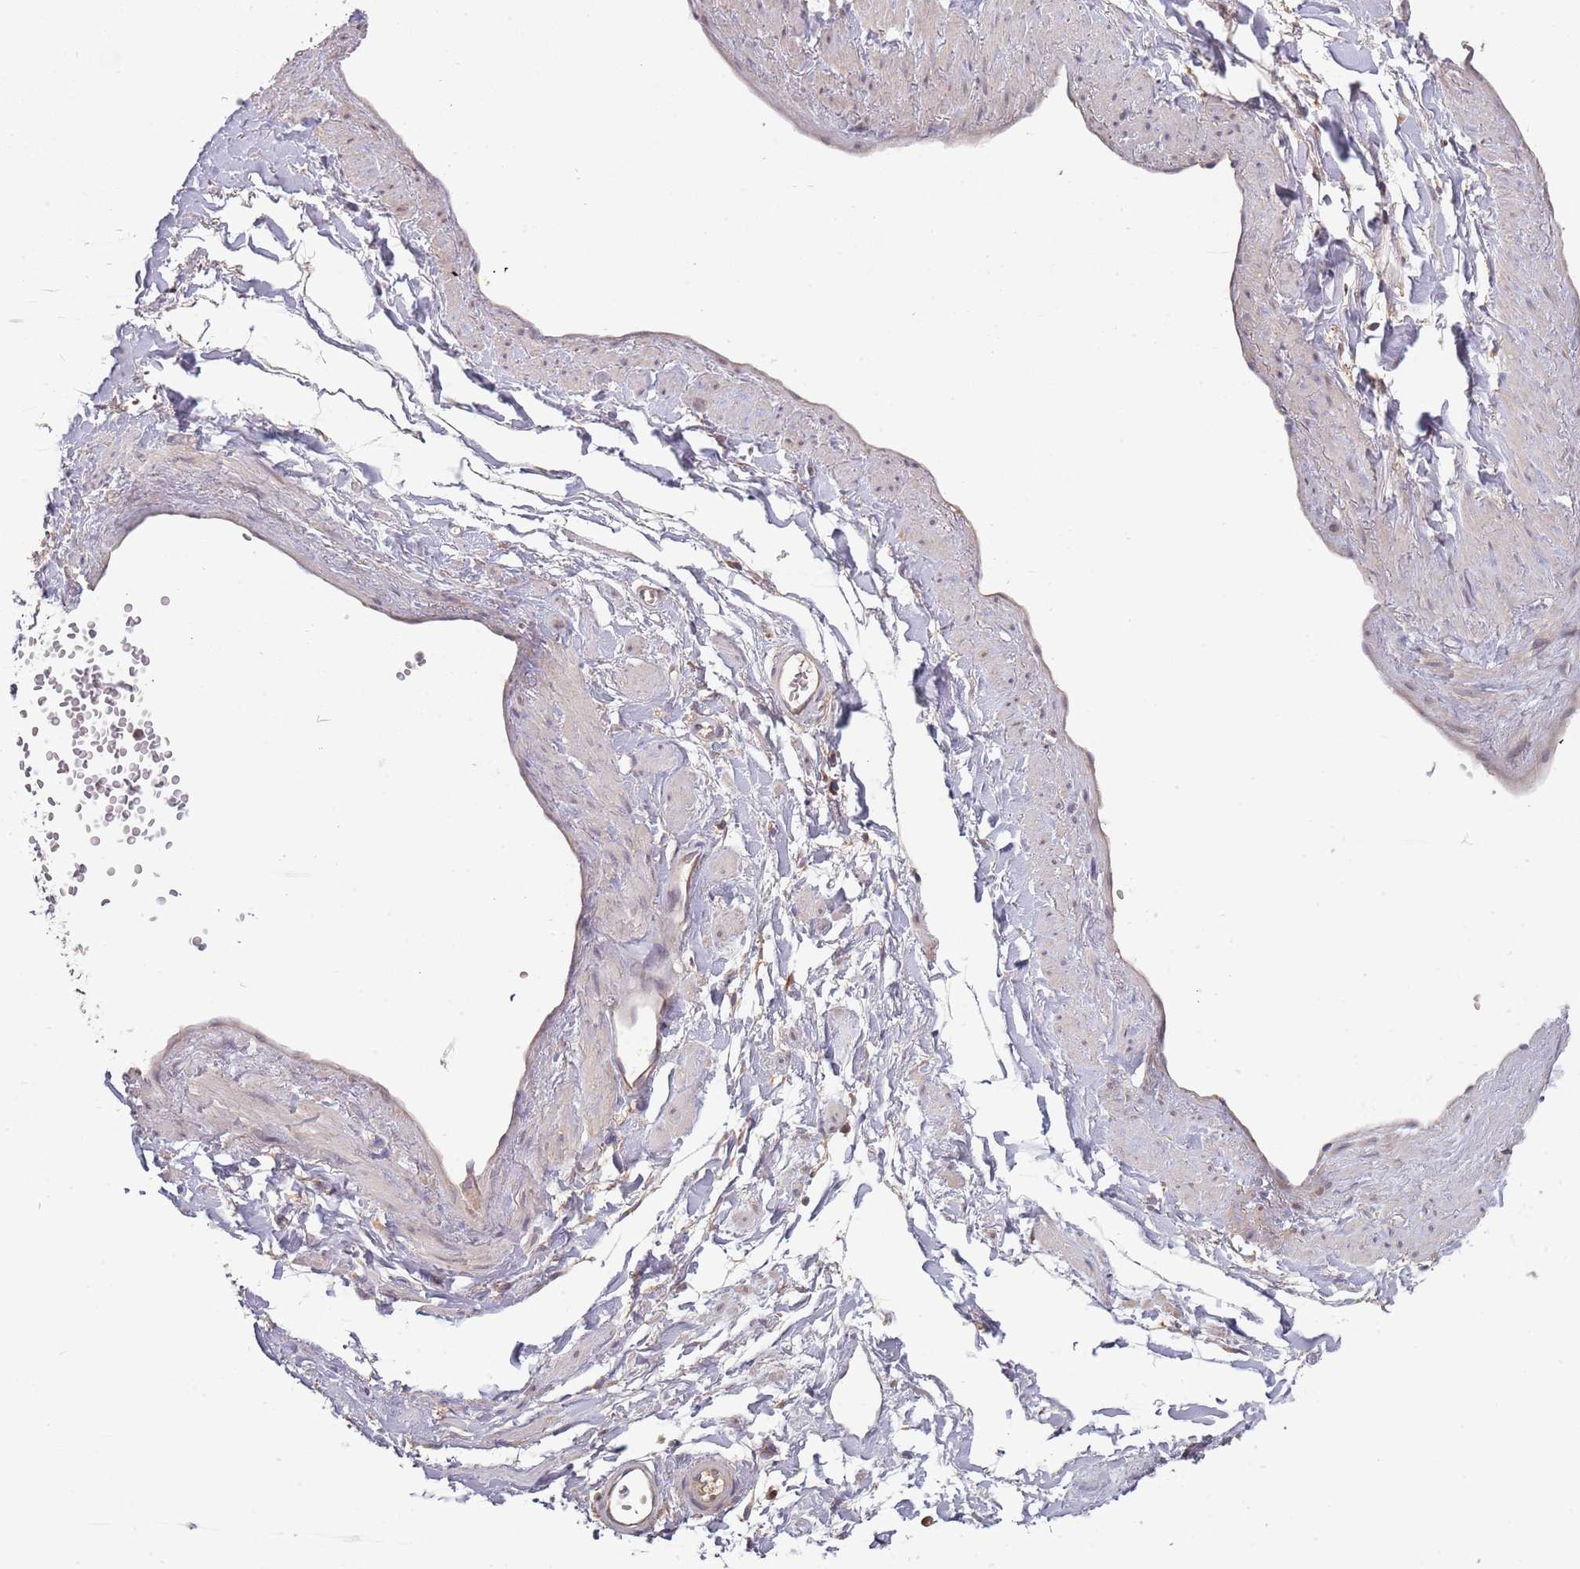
{"staining": {"intensity": "moderate", "quantity": "25%-75%", "location": "cytoplasmic/membranous"}, "tissue": "soft tissue", "cell_type": "Chondrocytes", "image_type": "normal", "snomed": [{"axis": "morphology", "description": "Normal tissue, NOS"}, {"axis": "topography", "description": "Soft tissue"}, {"axis": "topography", "description": "Adipose tissue"}, {"axis": "topography", "description": "Vascular tissue"}, {"axis": "topography", "description": "Peripheral nerve tissue"}], "caption": "Moderate cytoplasmic/membranous staining is identified in approximately 25%-75% of chondrocytes in normal soft tissue. (DAB IHC, brown staining for protein, blue staining for nuclei).", "gene": "USP32", "patient": {"sex": "male", "age": 74}}